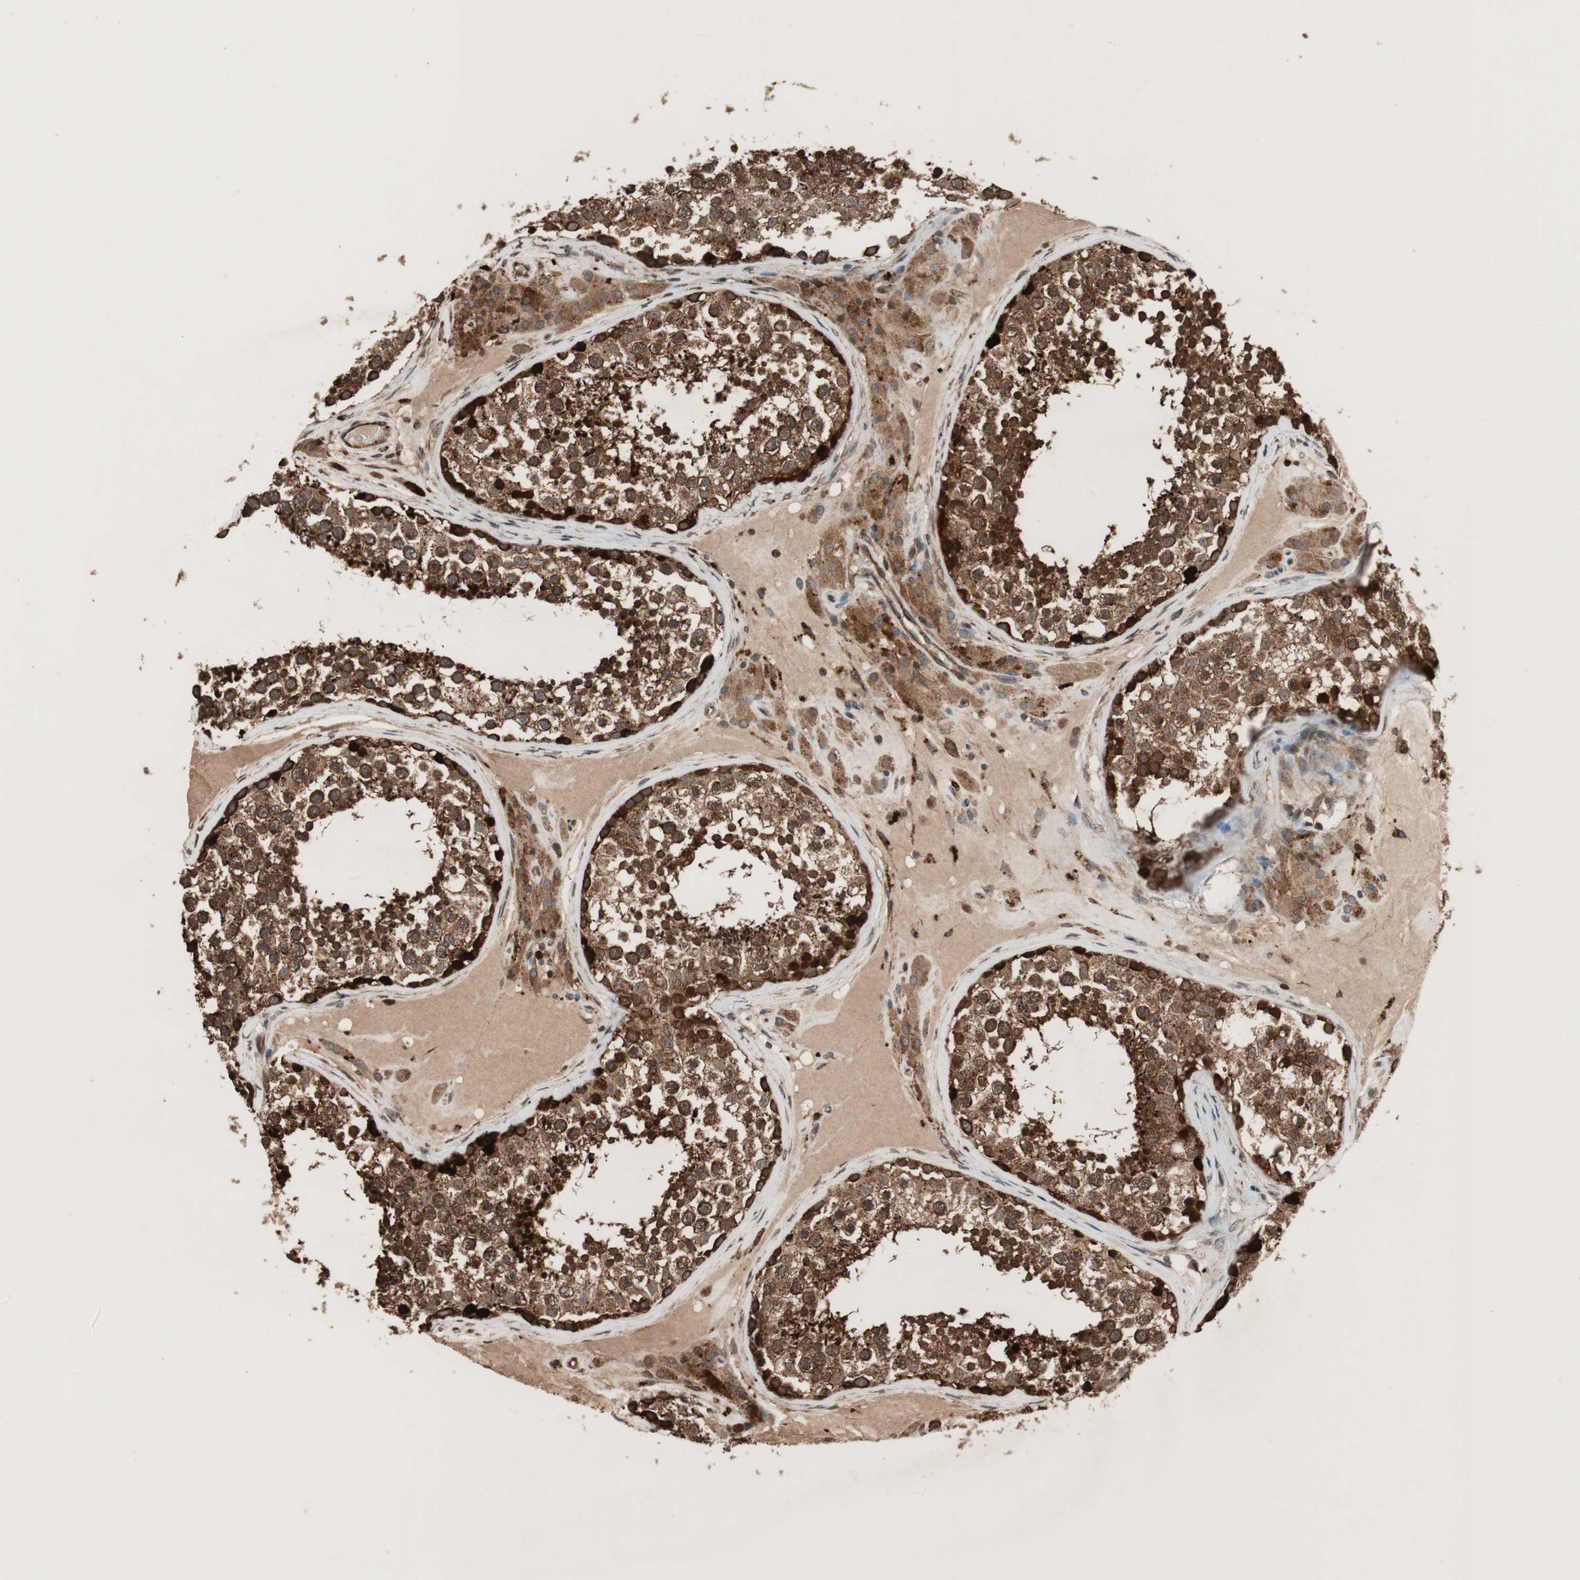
{"staining": {"intensity": "strong", "quantity": ">75%", "location": "cytoplasmic/membranous"}, "tissue": "testis", "cell_type": "Cells in seminiferous ducts", "image_type": "normal", "snomed": [{"axis": "morphology", "description": "Normal tissue, NOS"}, {"axis": "topography", "description": "Testis"}], "caption": "Immunohistochemistry (IHC) (DAB (3,3'-diaminobenzidine)) staining of benign human testis displays strong cytoplasmic/membranous protein positivity in about >75% of cells in seminiferous ducts. (DAB (3,3'-diaminobenzidine) IHC with brightfield microscopy, high magnification).", "gene": "RAB1A", "patient": {"sex": "male", "age": 46}}